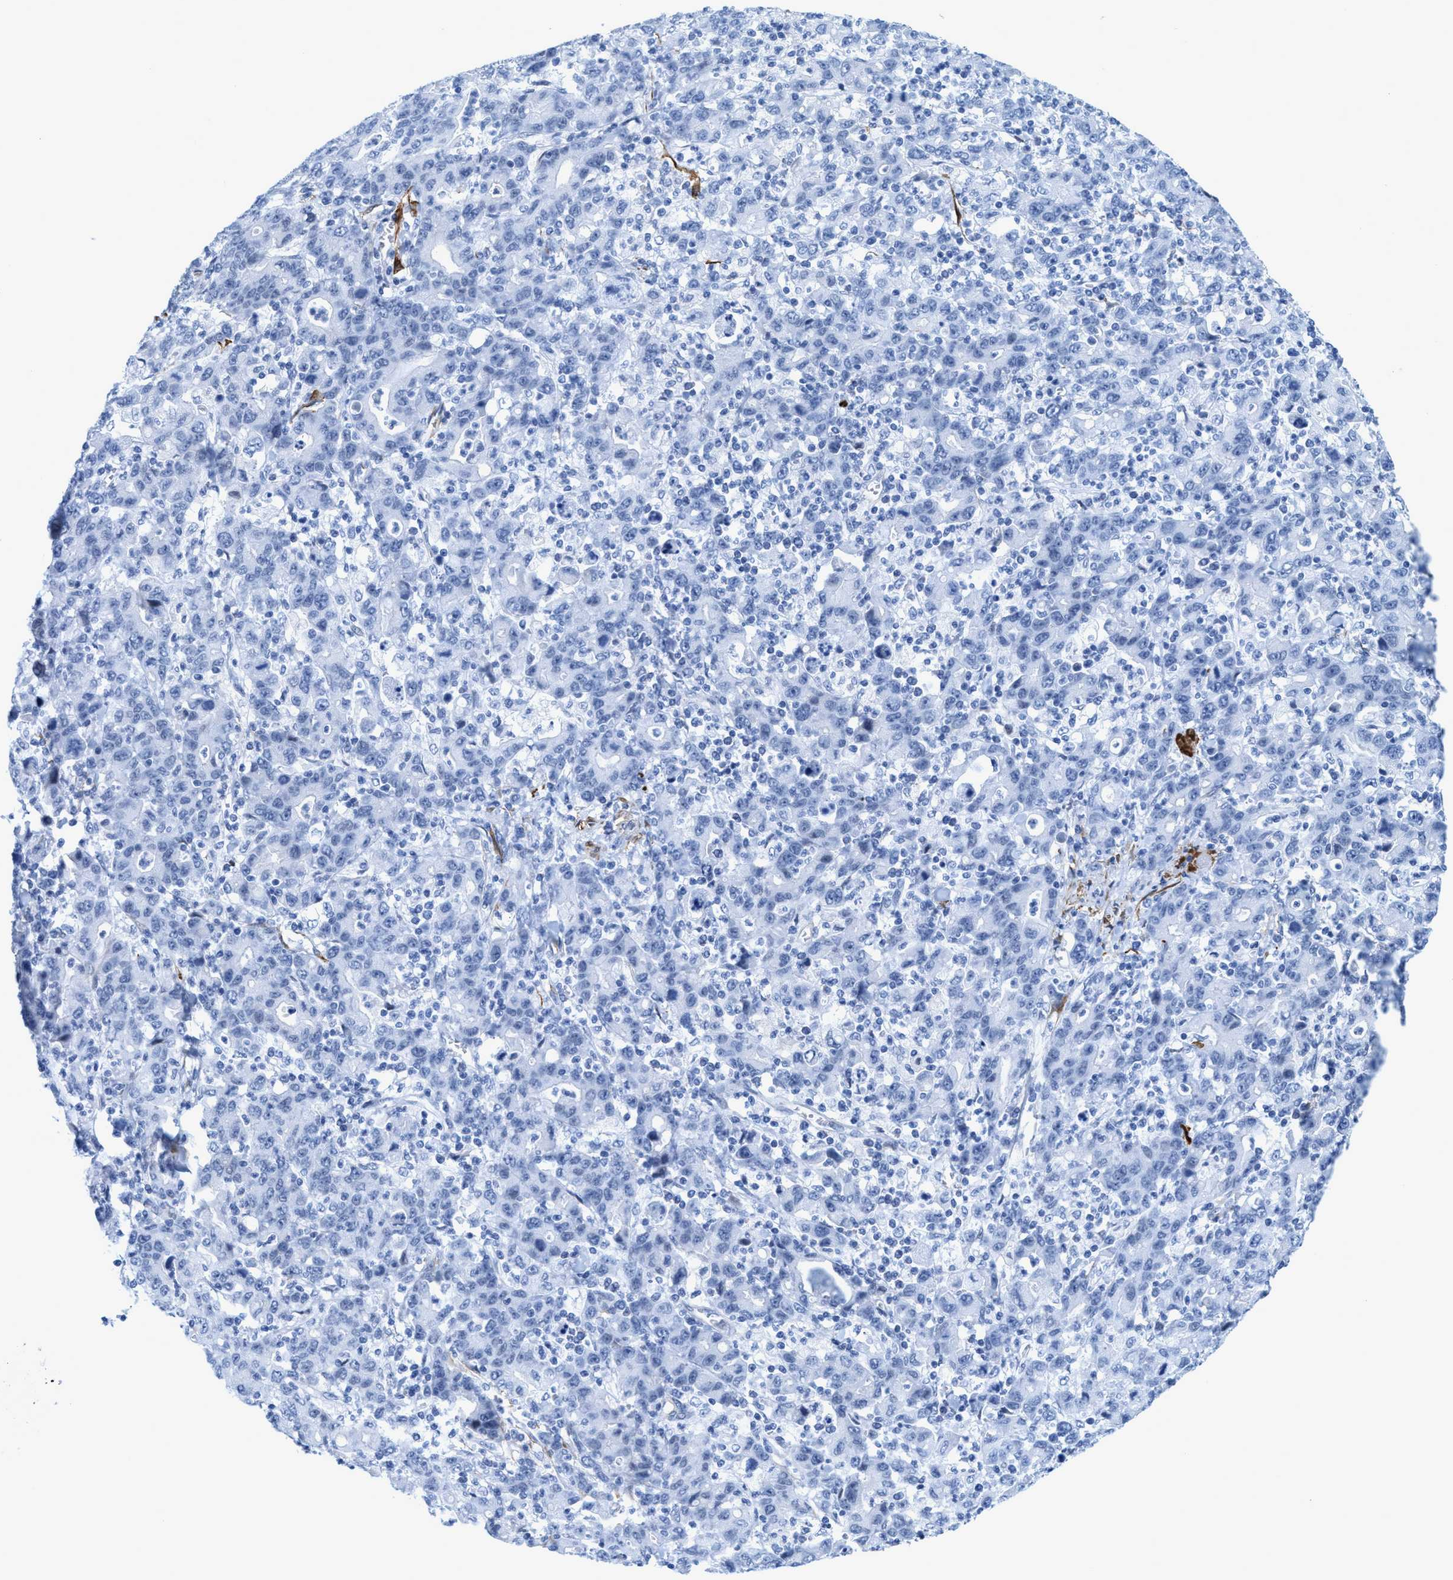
{"staining": {"intensity": "negative", "quantity": "none", "location": "none"}, "tissue": "stomach cancer", "cell_type": "Tumor cells", "image_type": "cancer", "snomed": [{"axis": "morphology", "description": "Adenocarcinoma, NOS"}, {"axis": "topography", "description": "Stomach, upper"}], "caption": "This is an IHC micrograph of stomach cancer. There is no expression in tumor cells.", "gene": "TAGLN", "patient": {"sex": "male", "age": 69}}